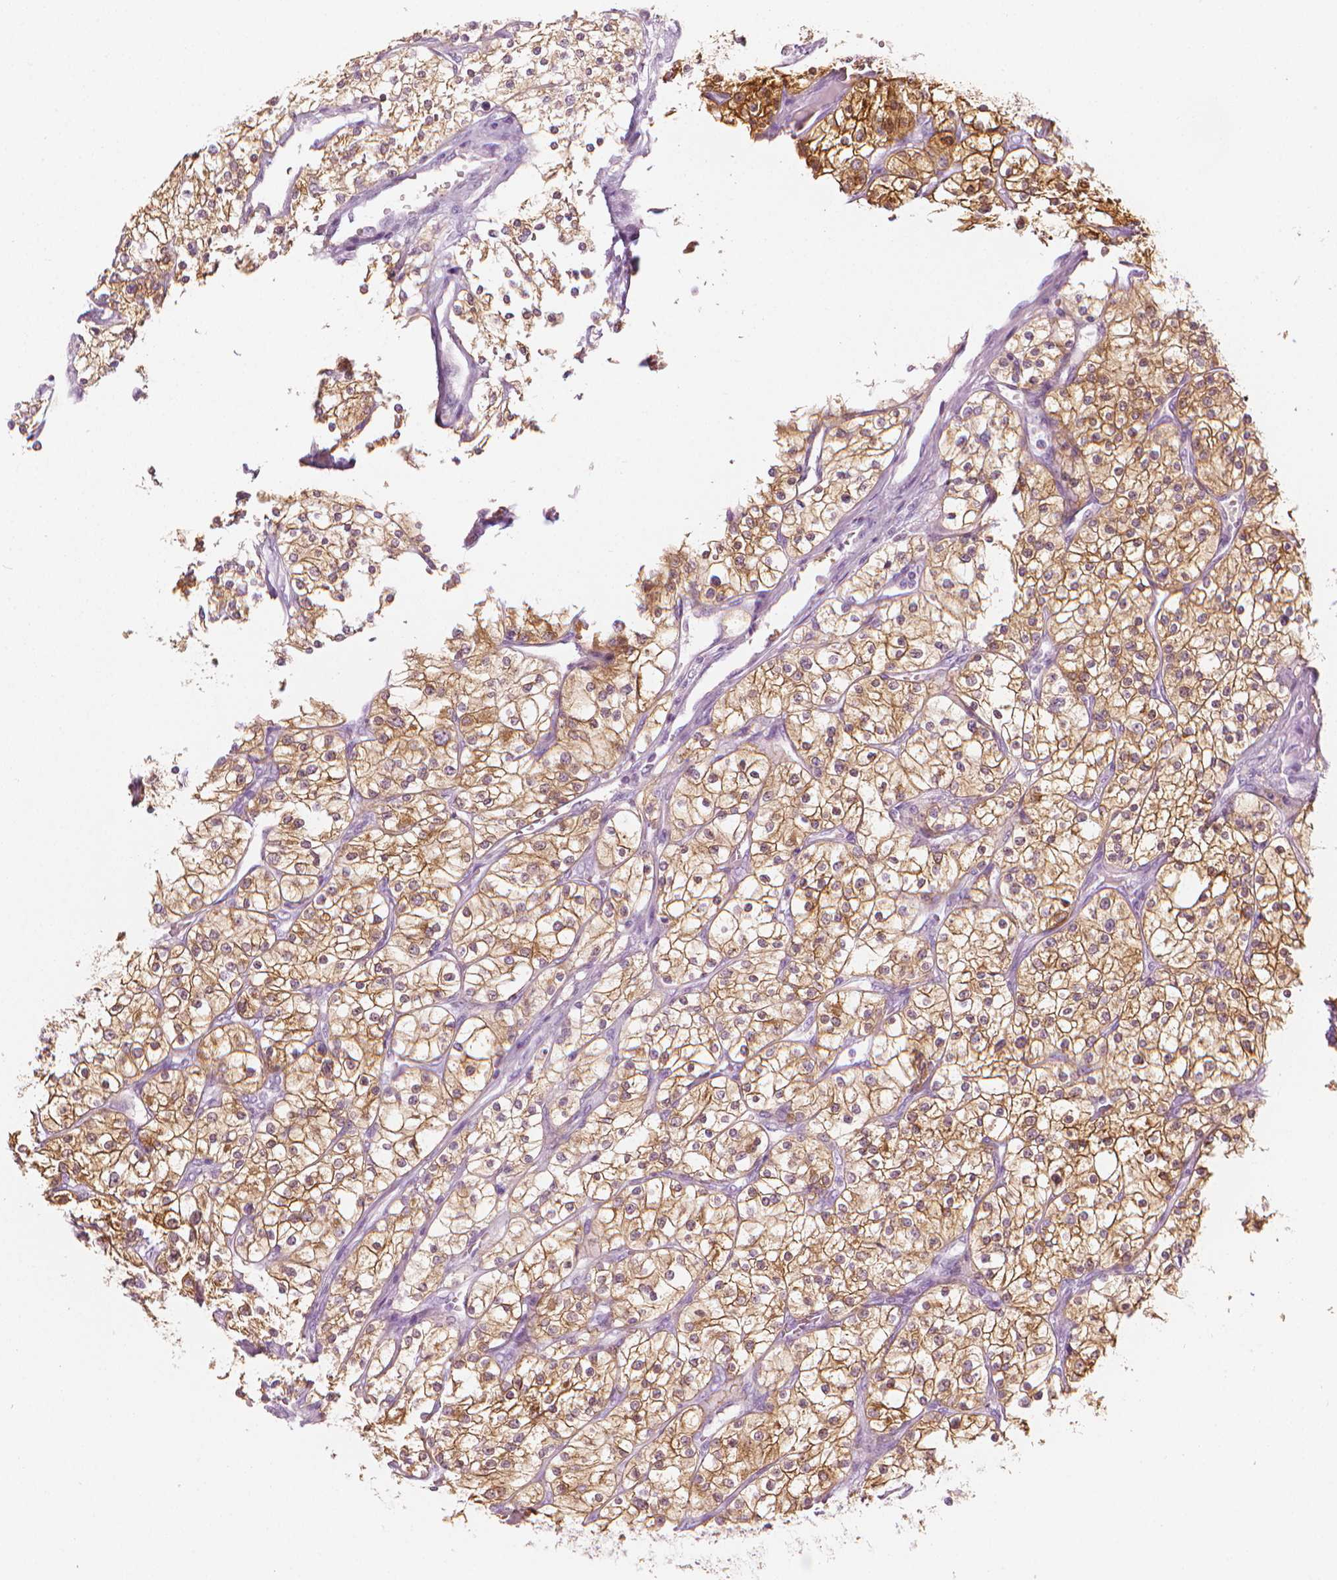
{"staining": {"intensity": "moderate", "quantity": ">75%", "location": "cytoplasmic/membranous"}, "tissue": "renal cancer", "cell_type": "Tumor cells", "image_type": "cancer", "snomed": [{"axis": "morphology", "description": "Adenocarcinoma, NOS"}, {"axis": "topography", "description": "Kidney"}], "caption": "Renal adenocarcinoma stained with a protein marker exhibits moderate staining in tumor cells.", "gene": "SHMT1", "patient": {"sex": "male", "age": 80}}